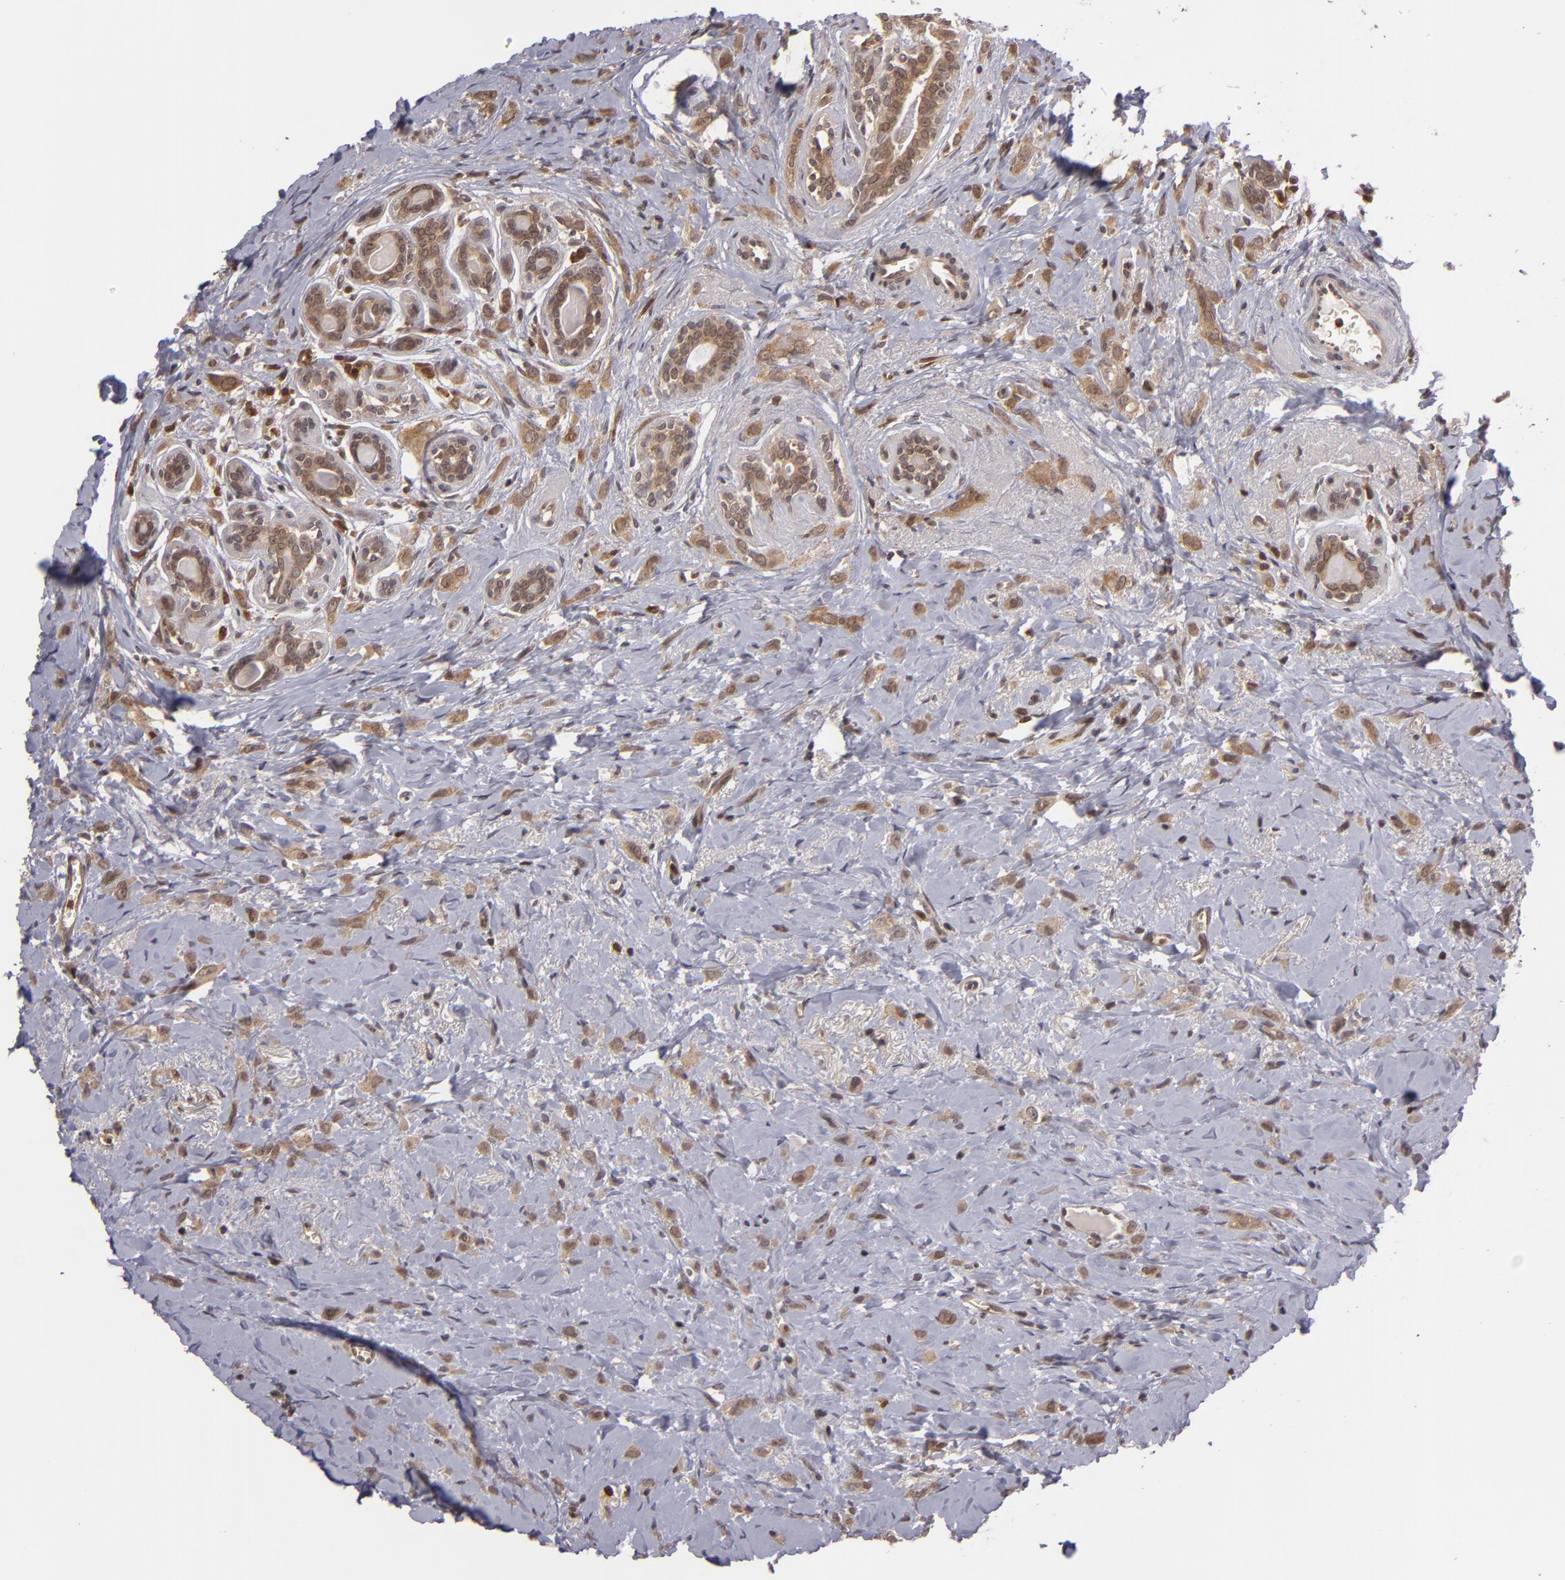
{"staining": {"intensity": "moderate", "quantity": ">75%", "location": "cytoplasmic/membranous"}, "tissue": "breast cancer", "cell_type": "Tumor cells", "image_type": "cancer", "snomed": [{"axis": "morphology", "description": "Lobular carcinoma"}, {"axis": "topography", "description": "Breast"}], "caption": "An image of breast cancer (lobular carcinoma) stained for a protein shows moderate cytoplasmic/membranous brown staining in tumor cells.", "gene": "ZBTB33", "patient": {"sex": "female", "age": 57}}